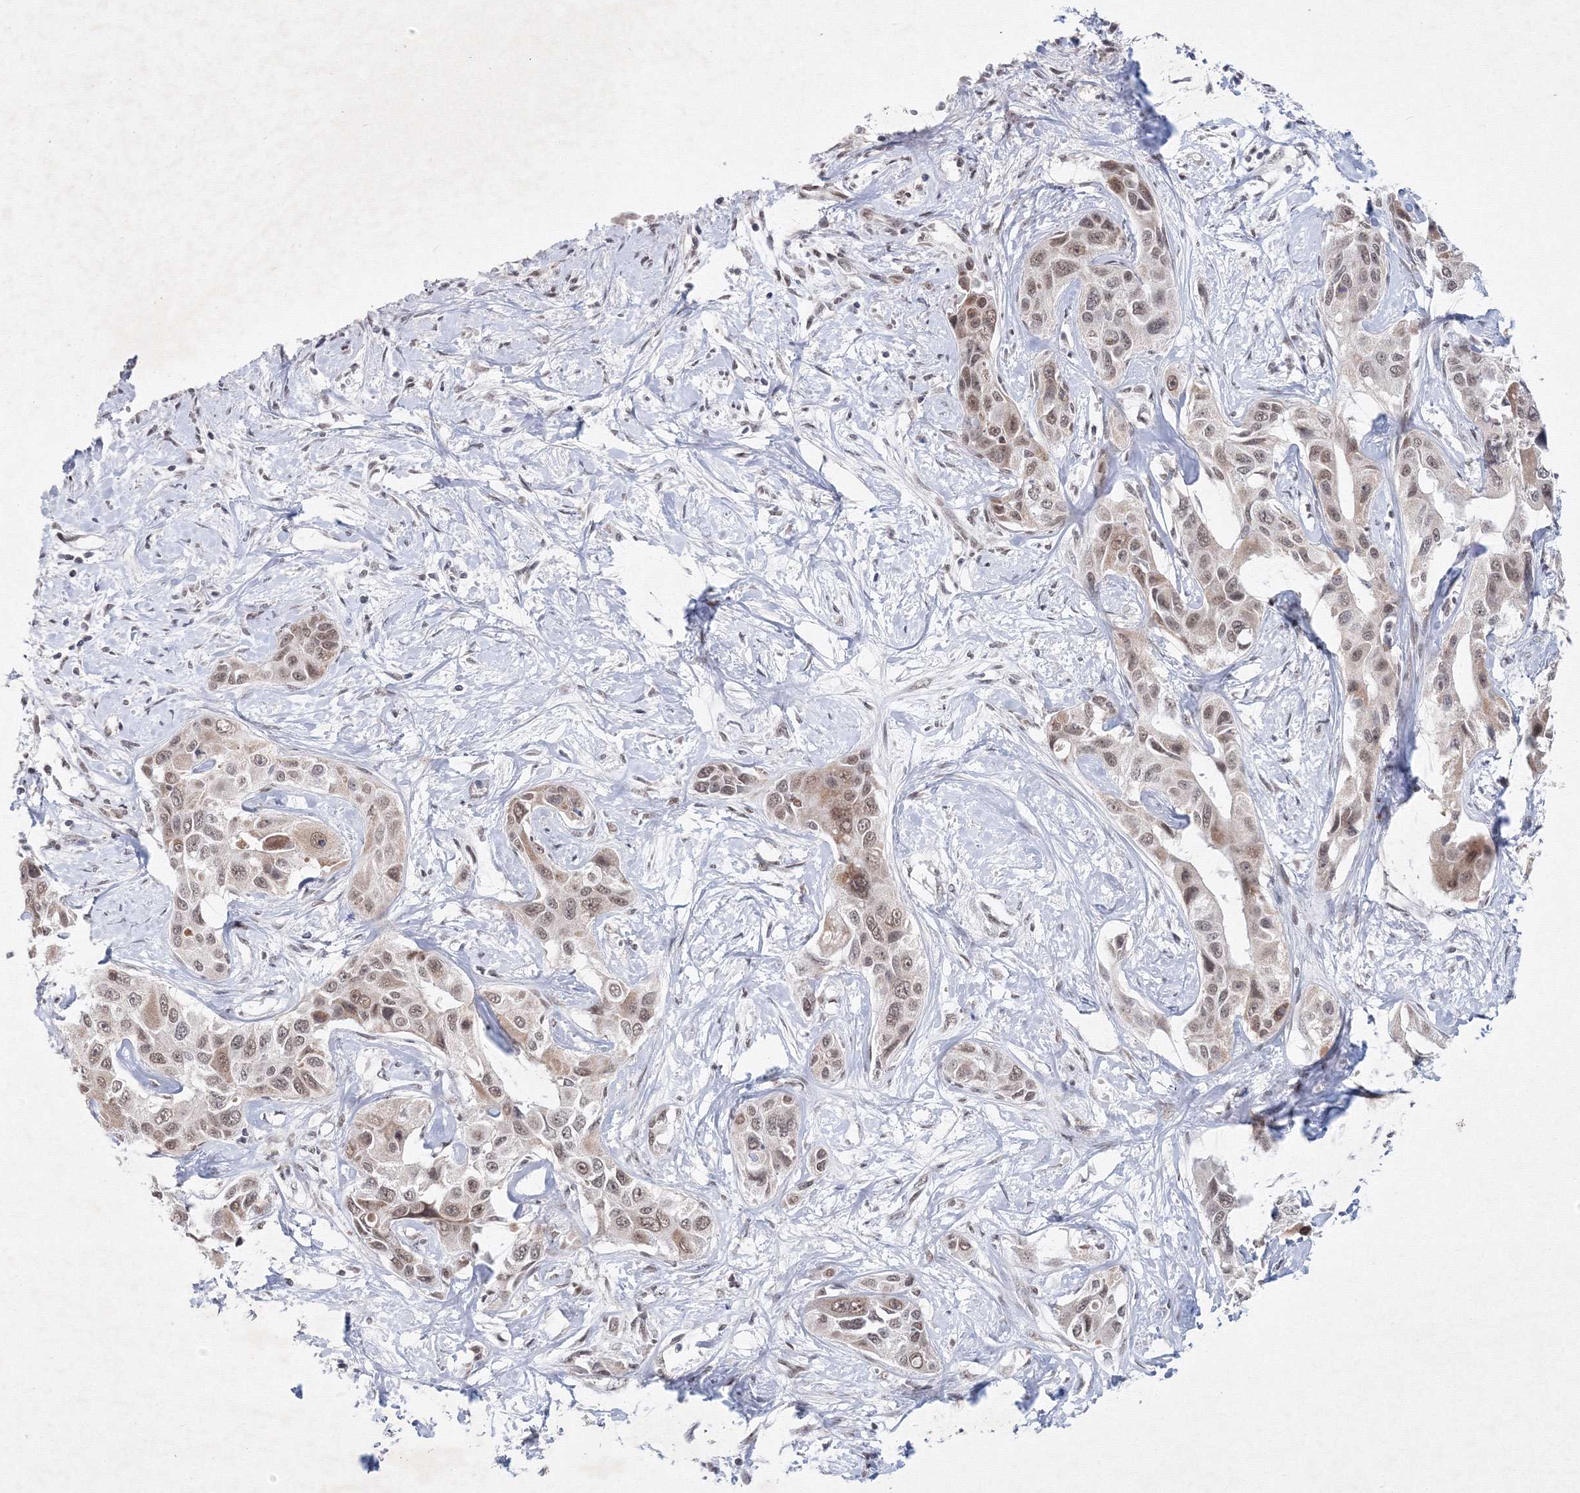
{"staining": {"intensity": "weak", "quantity": ">75%", "location": "cytoplasmic/membranous,nuclear"}, "tissue": "liver cancer", "cell_type": "Tumor cells", "image_type": "cancer", "snomed": [{"axis": "morphology", "description": "Cholangiocarcinoma"}, {"axis": "topography", "description": "Liver"}], "caption": "Protein expression by immunohistochemistry (IHC) demonstrates weak cytoplasmic/membranous and nuclear expression in approximately >75% of tumor cells in liver cholangiocarcinoma.", "gene": "SF3B6", "patient": {"sex": "male", "age": 59}}